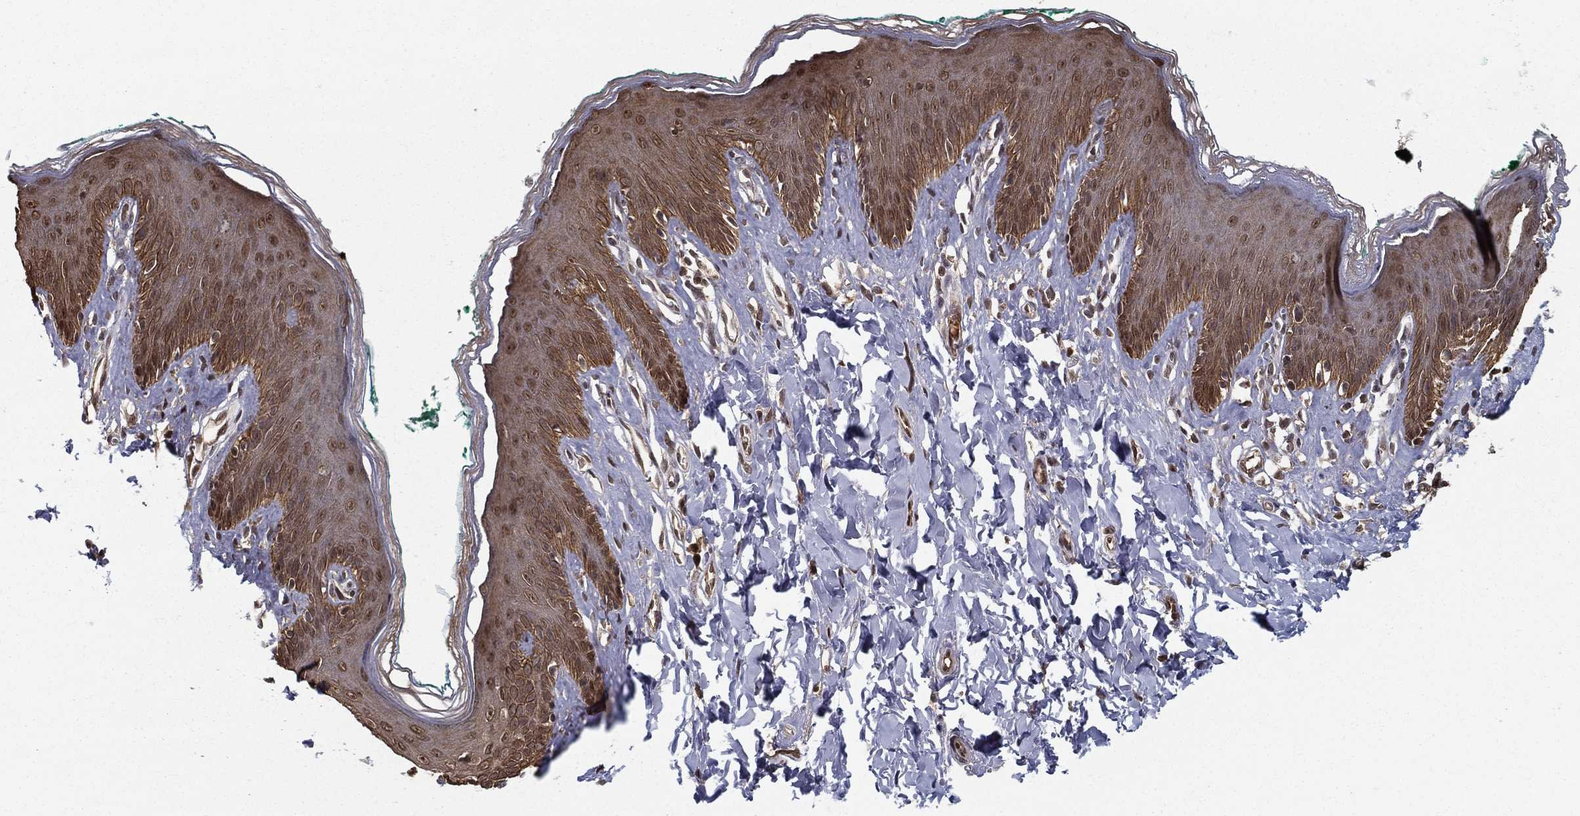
{"staining": {"intensity": "moderate", "quantity": ">75%", "location": "cytoplasmic/membranous"}, "tissue": "skin", "cell_type": "Epidermal cells", "image_type": "normal", "snomed": [{"axis": "morphology", "description": "Normal tissue, NOS"}, {"axis": "topography", "description": "Vulva"}], "caption": "Brown immunohistochemical staining in unremarkable skin displays moderate cytoplasmic/membranous expression in approximately >75% of epidermal cells.", "gene": "SLC6A6", "patient": {"sex": "female", "age": 66}}